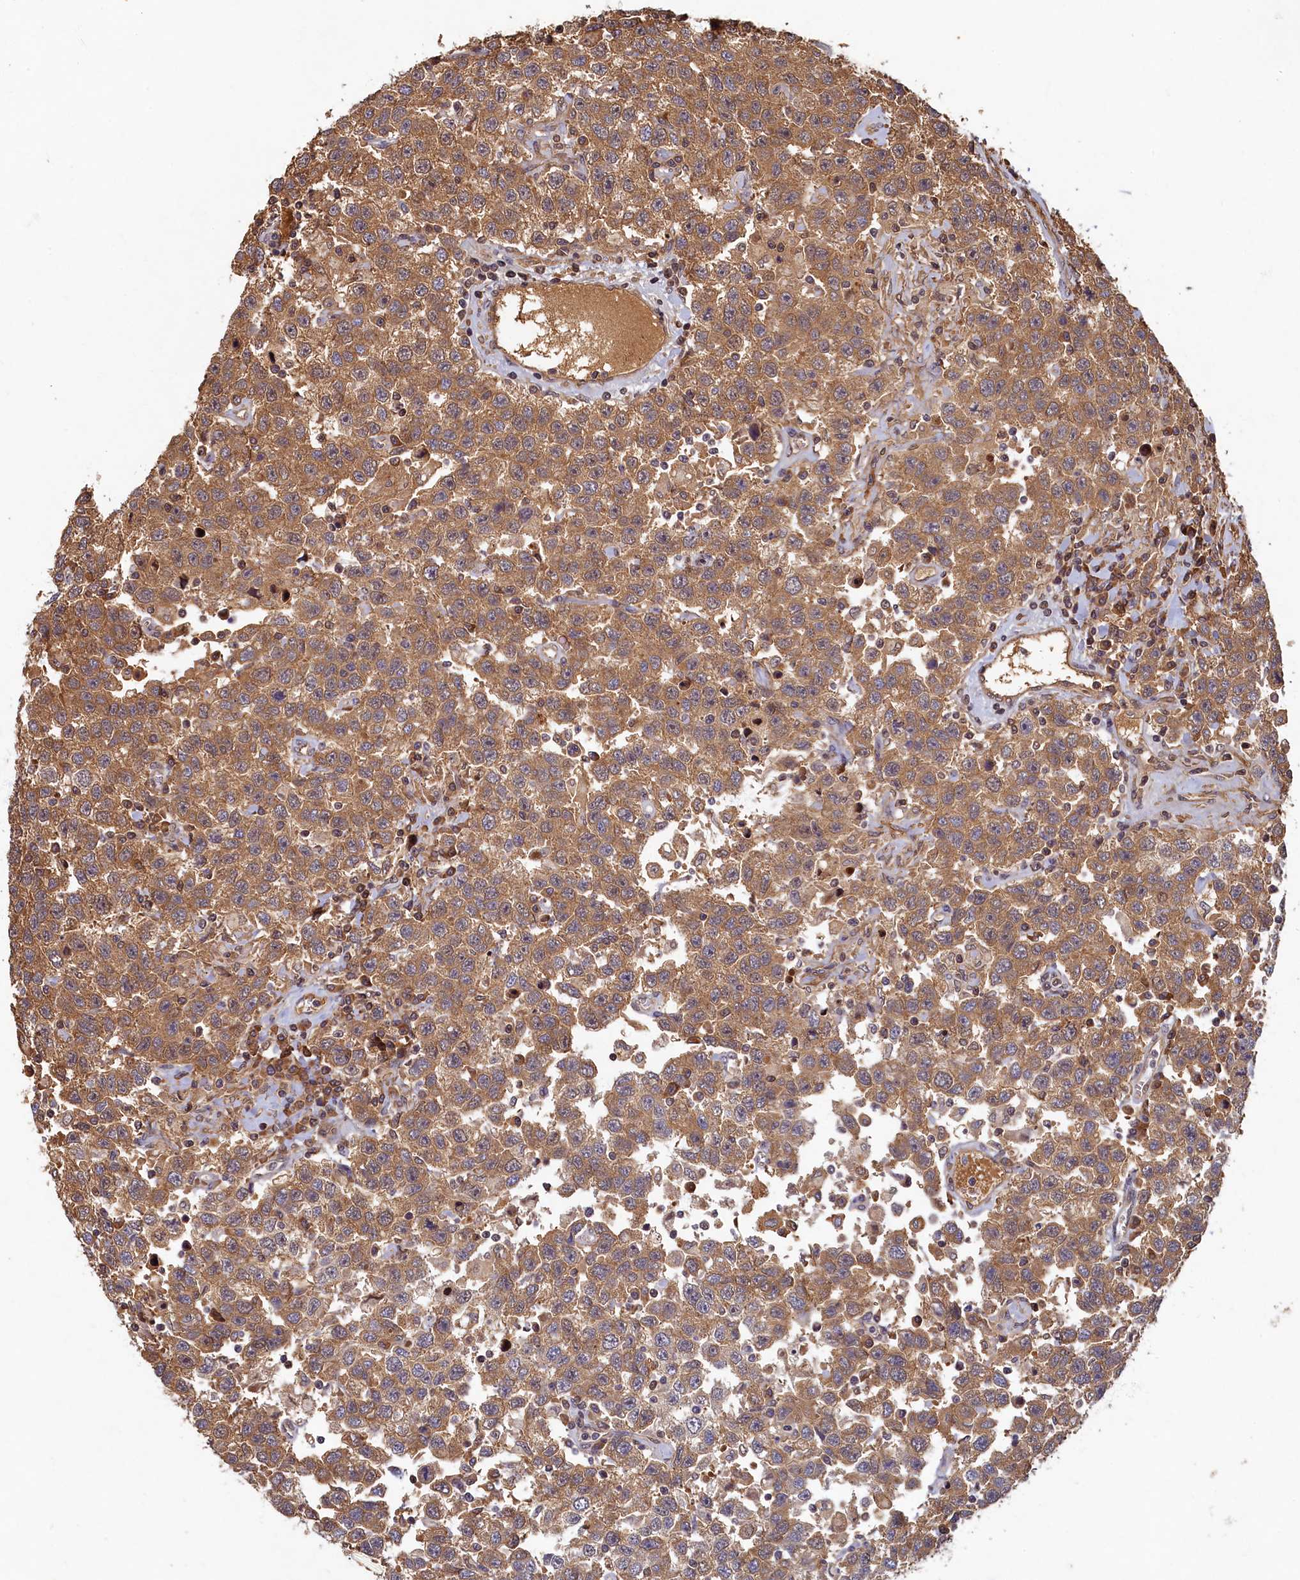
{"staining": {"intensity": "moderate", "quantity": ">75%", "location": "cytoplasmic/membranous"}, "tissue": "testis cancer", "cell_type": "Tumor cells", "image_type": "cancer", "snomed": [{"axis": "morphology", "description": "Seminoma, NOS"}, {"axis": "topography", "description": "Testis"}], "caption": "This is an image of immunohistochemistry staining of testis seminoma, which shows moderate staining in the cytoplasmic/membranous of tumor cells.", "gene": "LCMT2", "patient": {"sex": "male", "age": 41}}